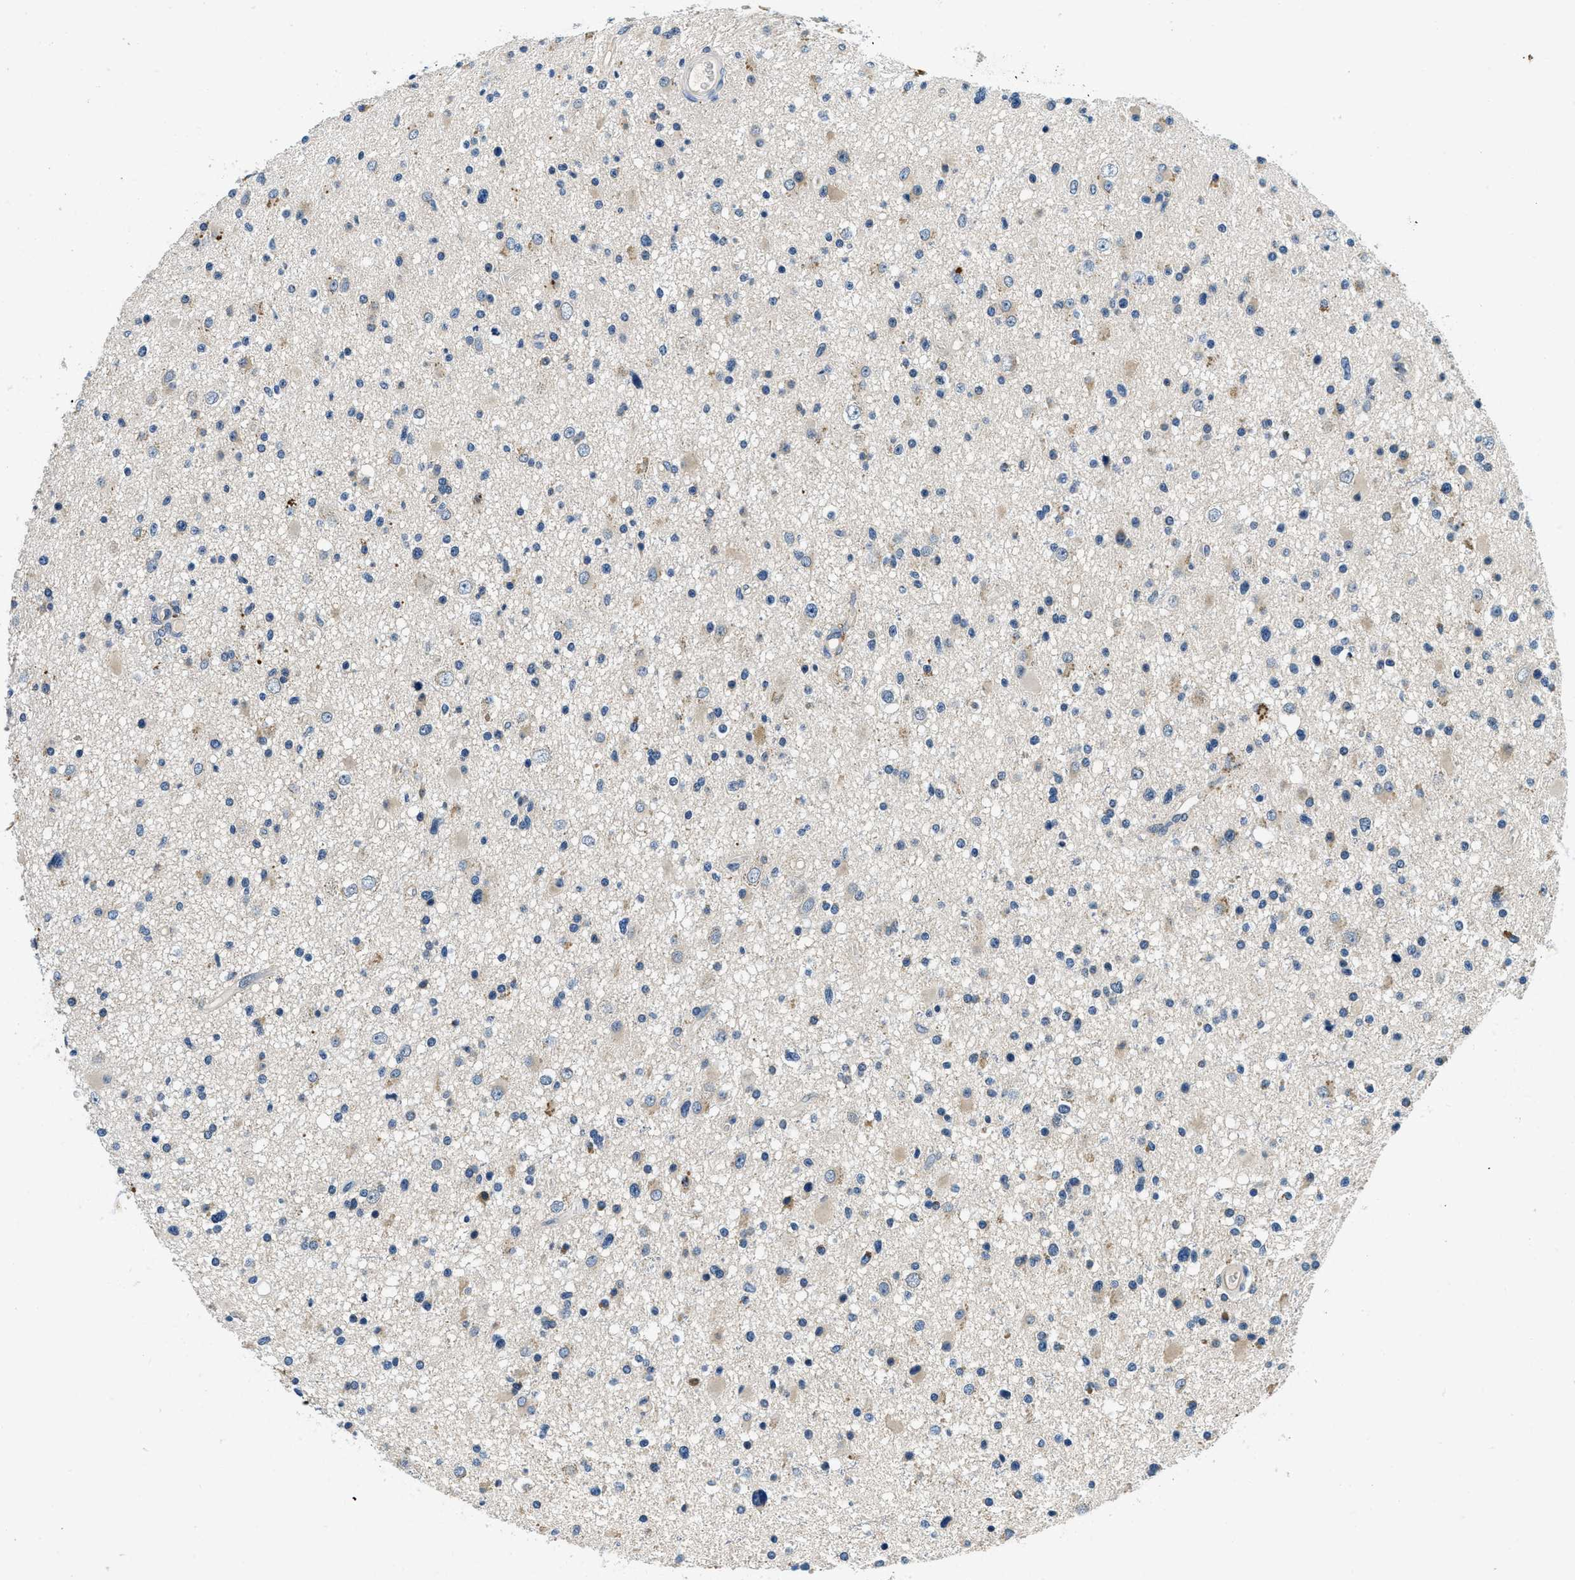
{"staining": {"intensity": "weak", "quantity": "<25%", "location": "cytoplasmic/membranous"}, "tissue": "glioma", "cell_type": "Tumor cells", "image_type": "cancer", "snomed": [{"axis": "morphology", "description": "Glioma, malignant, High grade"}, {"axis": "topography", "description": "Brain"}], "caption": "This is a micrograph of IHC staining of glioma, which shows no staining in tumor cells.", "gene": "ALDH3A2", "patient": {"sex": "male", "age": 33}}